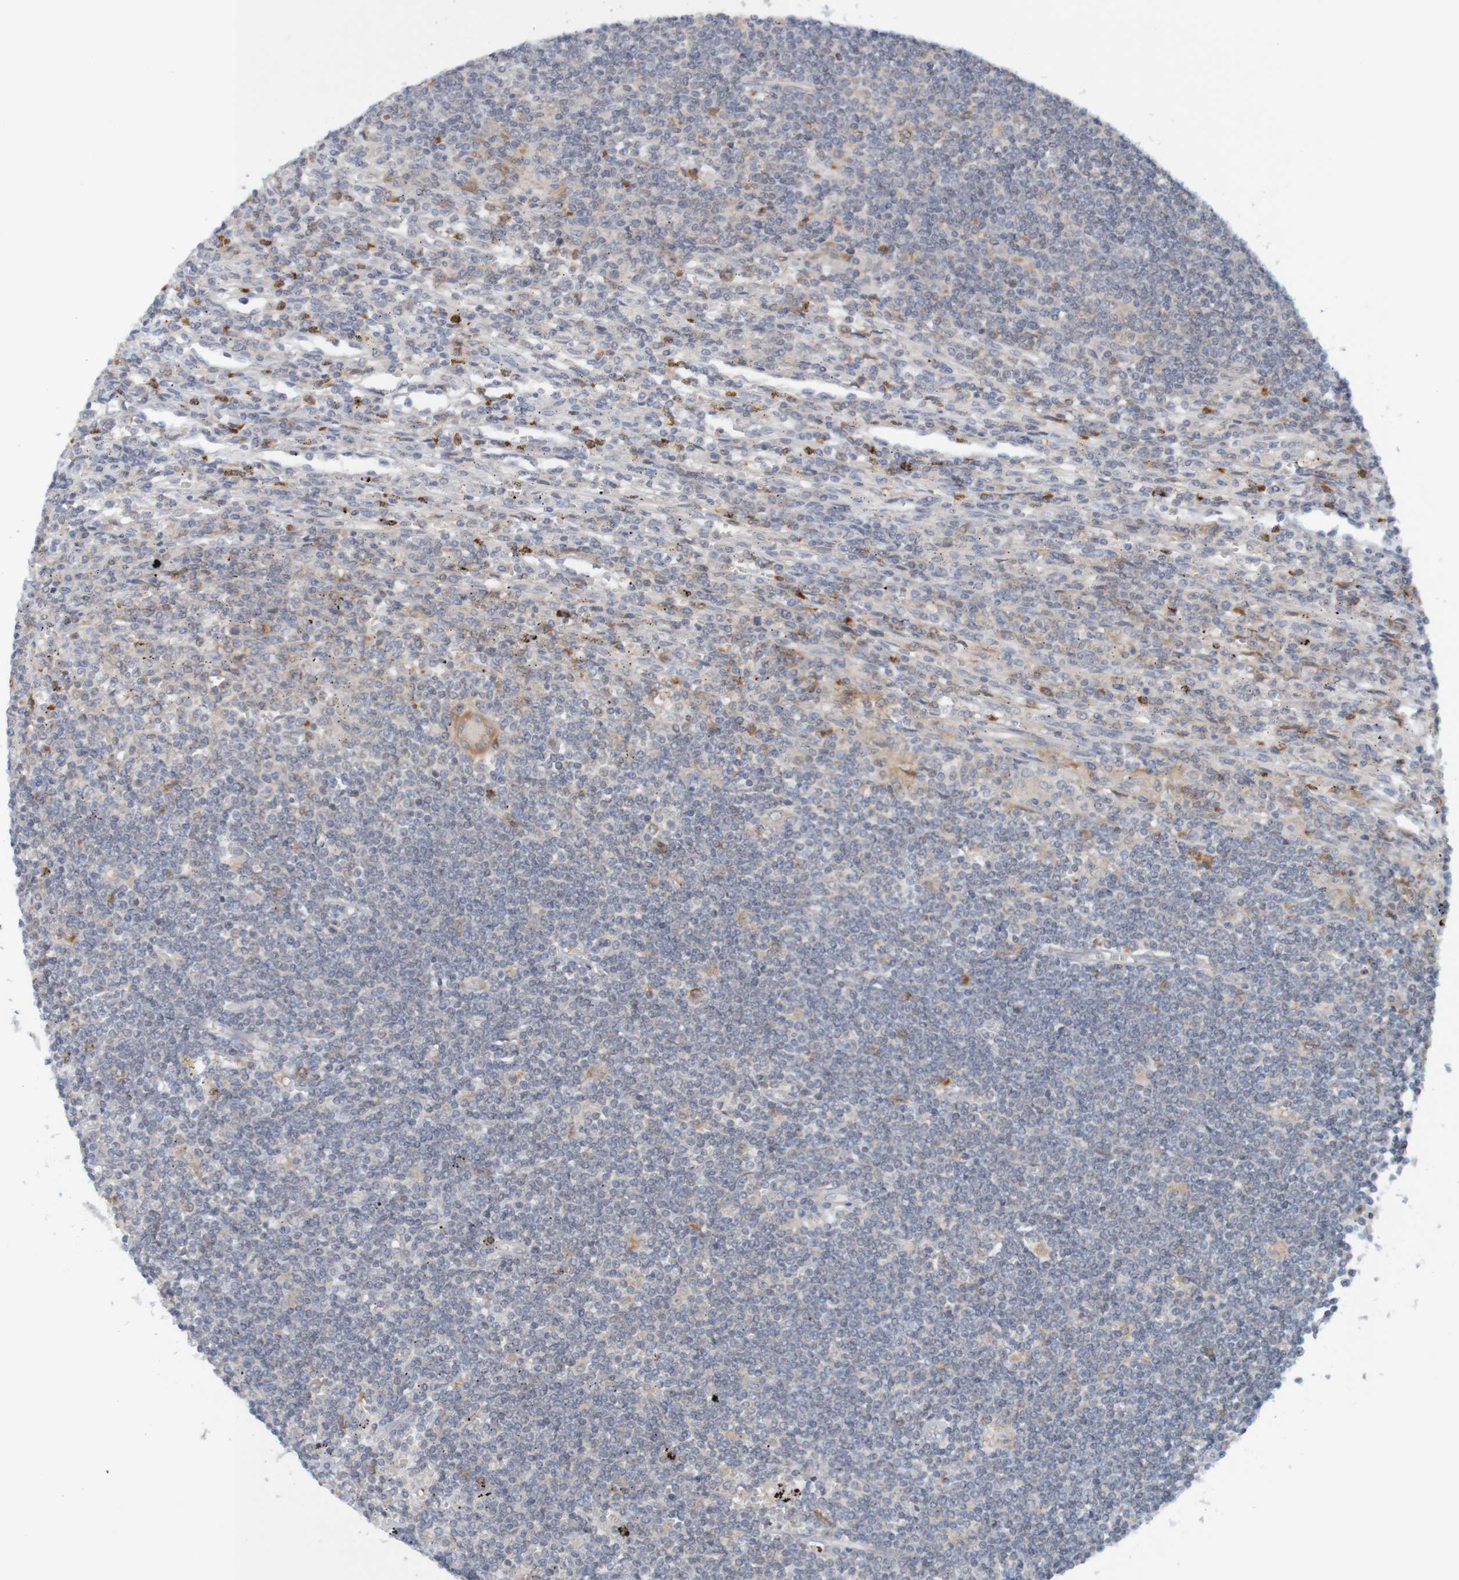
{"staining": {"intensity": "negative", "quantity": "none", "location": "none"}, "tissue": "lymphoma", "cell_type": "Tumor cells", "image_type": "cancer", "snomed": [{"axis": "morphology", "description": "Malignant lymphoma, non-Hodgkin's type, Low grade"}, {"axis": "topography", "description": "Spleen"}], "caption": "Tumor cells are negative for protein expression in human malignant lymphoma, non-Hodgkin's type (low-grade). (Brightfield microscopy of DAB IHC at high magnification).", "gene": "NAV2", "patient": {"sex": "male", "age": 76}}